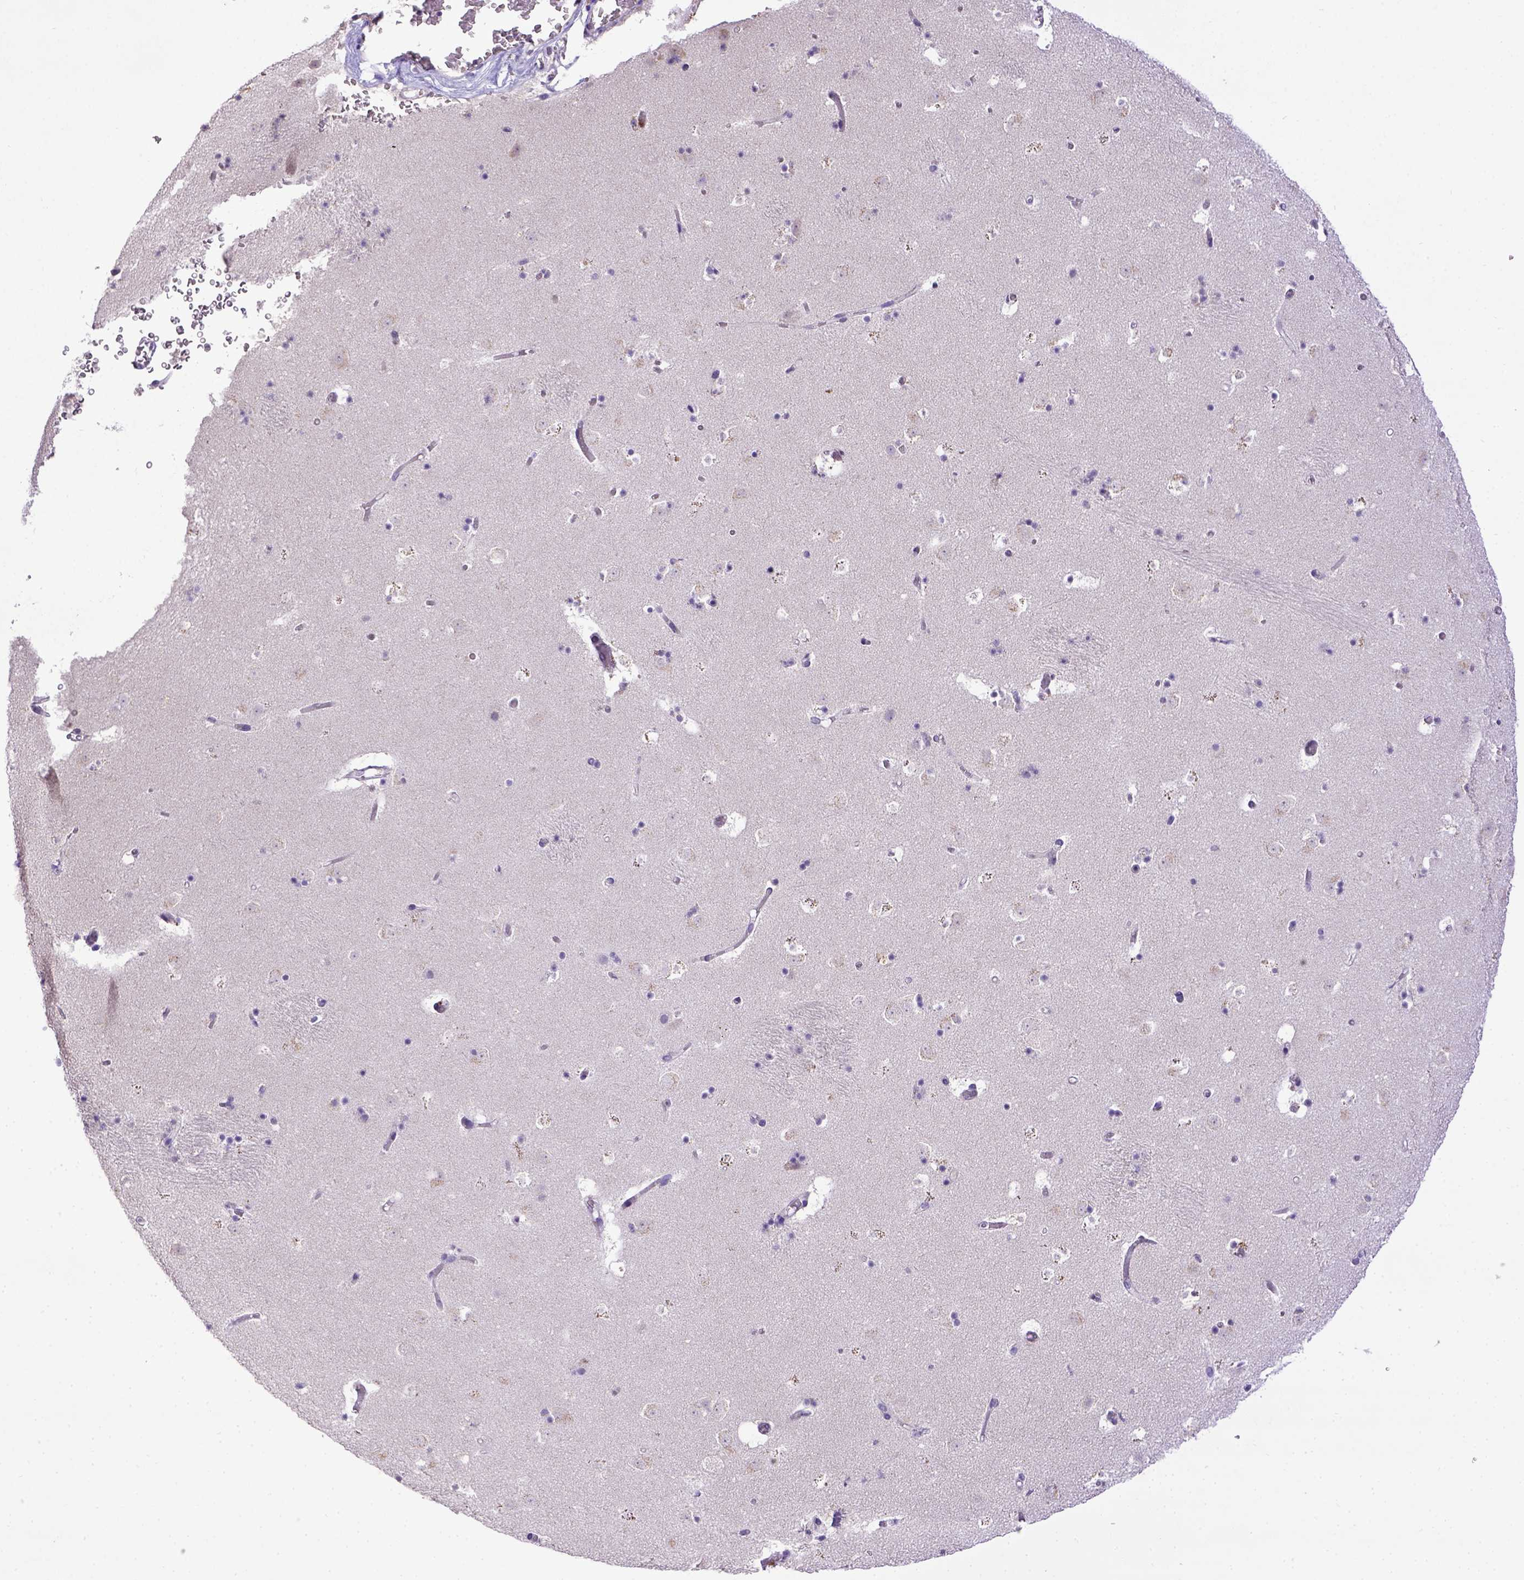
{"staining": {"intensity": "negative", "quantity": "none", "location": "none"}, "tissue": "caudate", "cell_type": "Glial cells", "image_type": "normal", "snomed": [{"axis": "morphology", "description": "Normal tissue, NOS"}, {"axis": "topography", "description": "Lateral ventricle wall"}], "caption": "High power microscopy histopathology image of an immunohistochemistry (IHC) image of benign caudate, revealing no significant expression in glial cells.", "gene": "CDKN1A", "patient": {"sex": "female", "age": 42}}